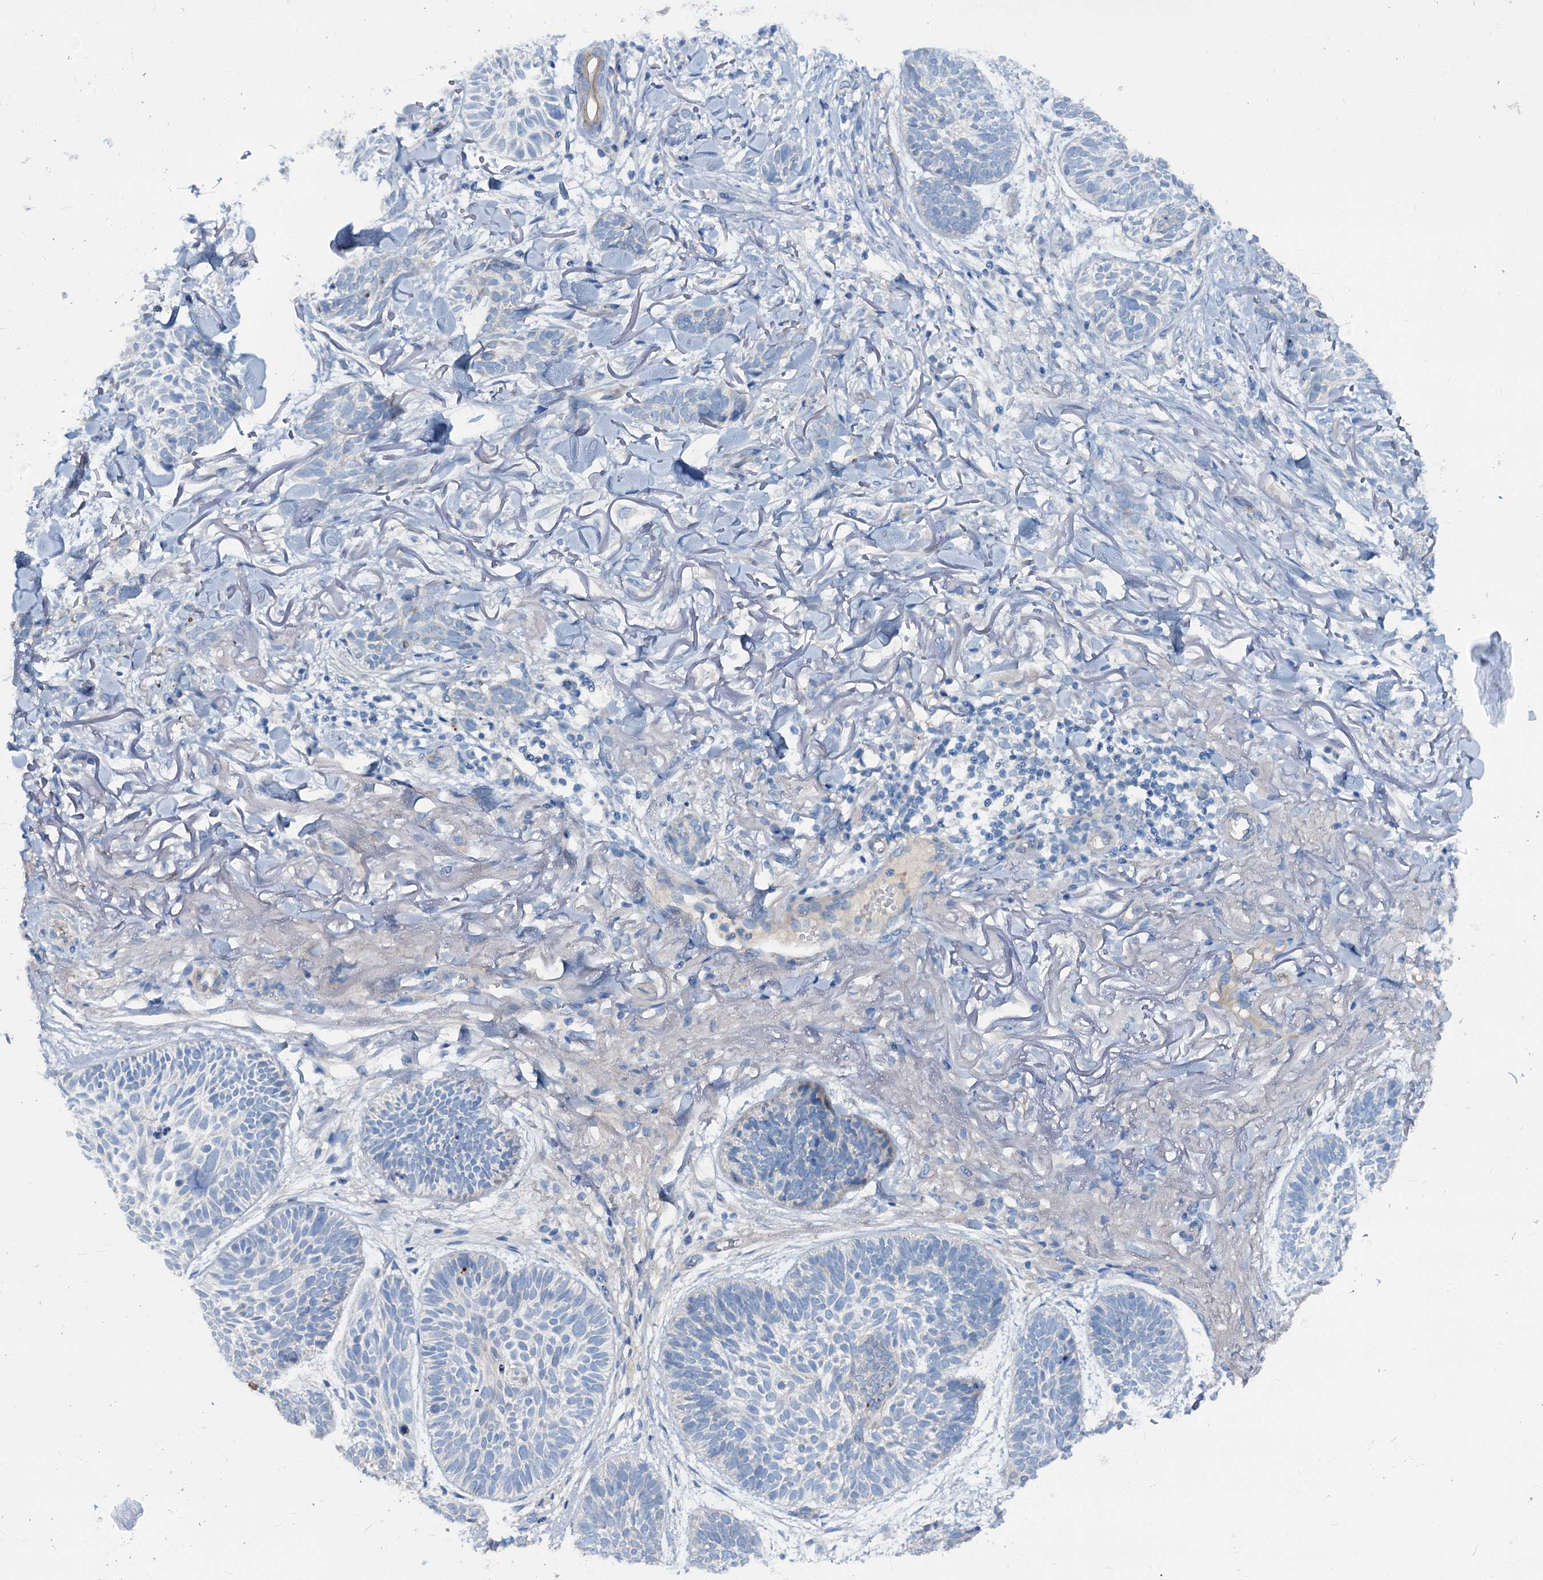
{"staining": {"intensity": "negative", "quantity": "none", "location": "none"}, "tissue": "skin cancer", "cell_type": "Tumor cells", "image_type": "cancer", "snomed": [{"axis": "morphology", "description": "Normal tissue, NOS"}, {"axis": "morphology", "description": "Basal cell carcinoma"}, {"axis": "topography", "description": "Skin"}], "caption": "High magnification brightfield microscopy of skin cancer stained with DAB (brown) and counterstained with hematoxylin (blue): tumor cells show no significant expression. Brightfield microscopy of IHC stained with DAB (3,3'-diaminobenzidine) (brown) and hematoxylin (blue), captured at high magnification.", "gene": "DYDC2", "patient": {"sex": "male", "age": 66}}